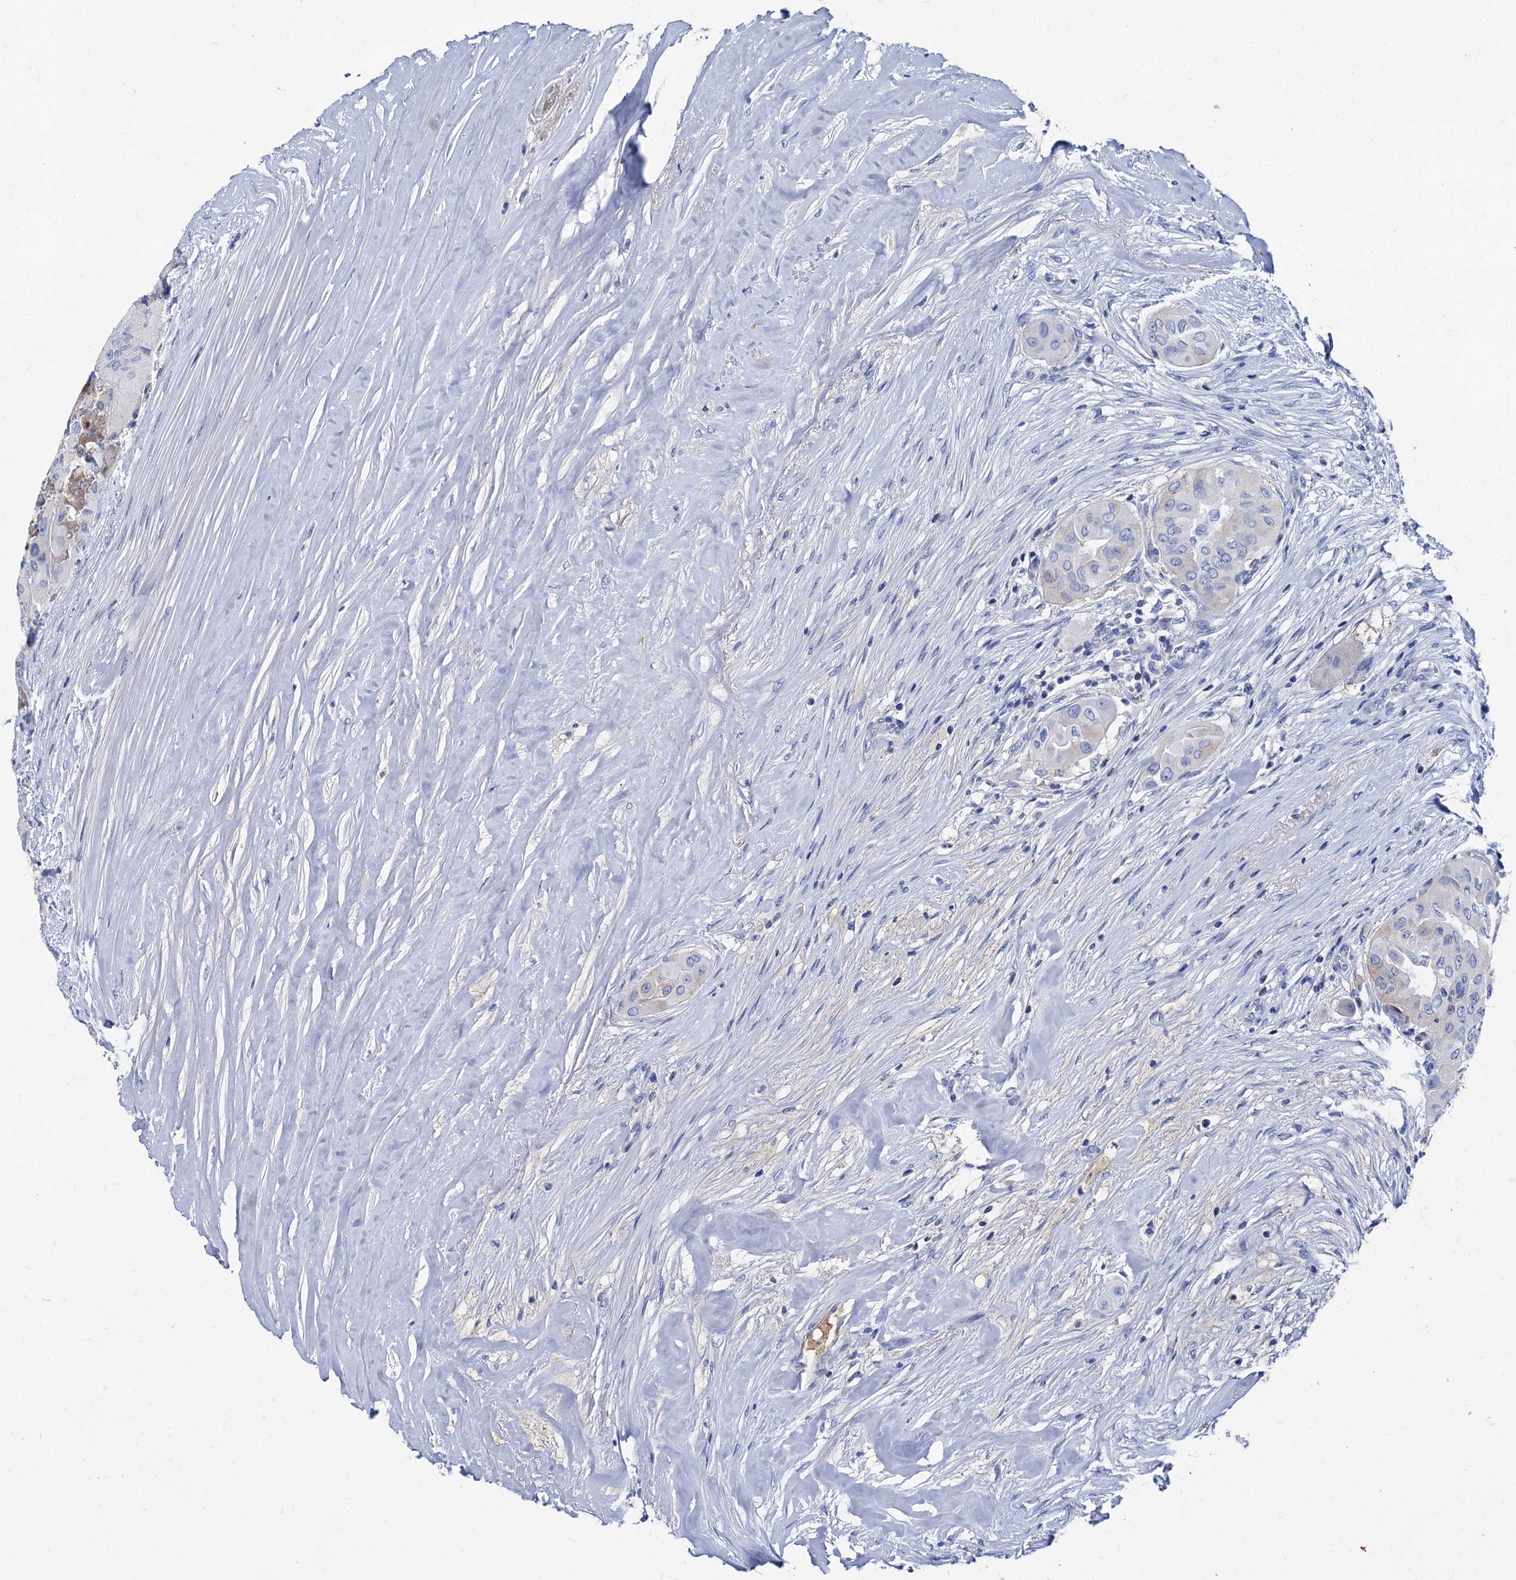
{"staining": {"intensity": "negative", "quantity": "none", "location": "none"}, "tissue": "thyroid cancer", "cell_type": "Tumor cells", "image_type": "cancer", "snomed": [{"axis": "morphology", "description": "Papillary adenocarcinoma, NOS"}, {"axis": "topography", "description": "Thyroid gland"}], "caption": "Immunohistochemical staining of human thyroid cancer (papillary adenocarcinoma) demonstrates no significant expression in tumor cells. (Brightfield microscopy of DAB (3,3'-diaminobenzidine) immunohistochemistry (IHC) at high magnification).", "gene": "TMEM72", "patient": {"sex": "female", "age": 59}}